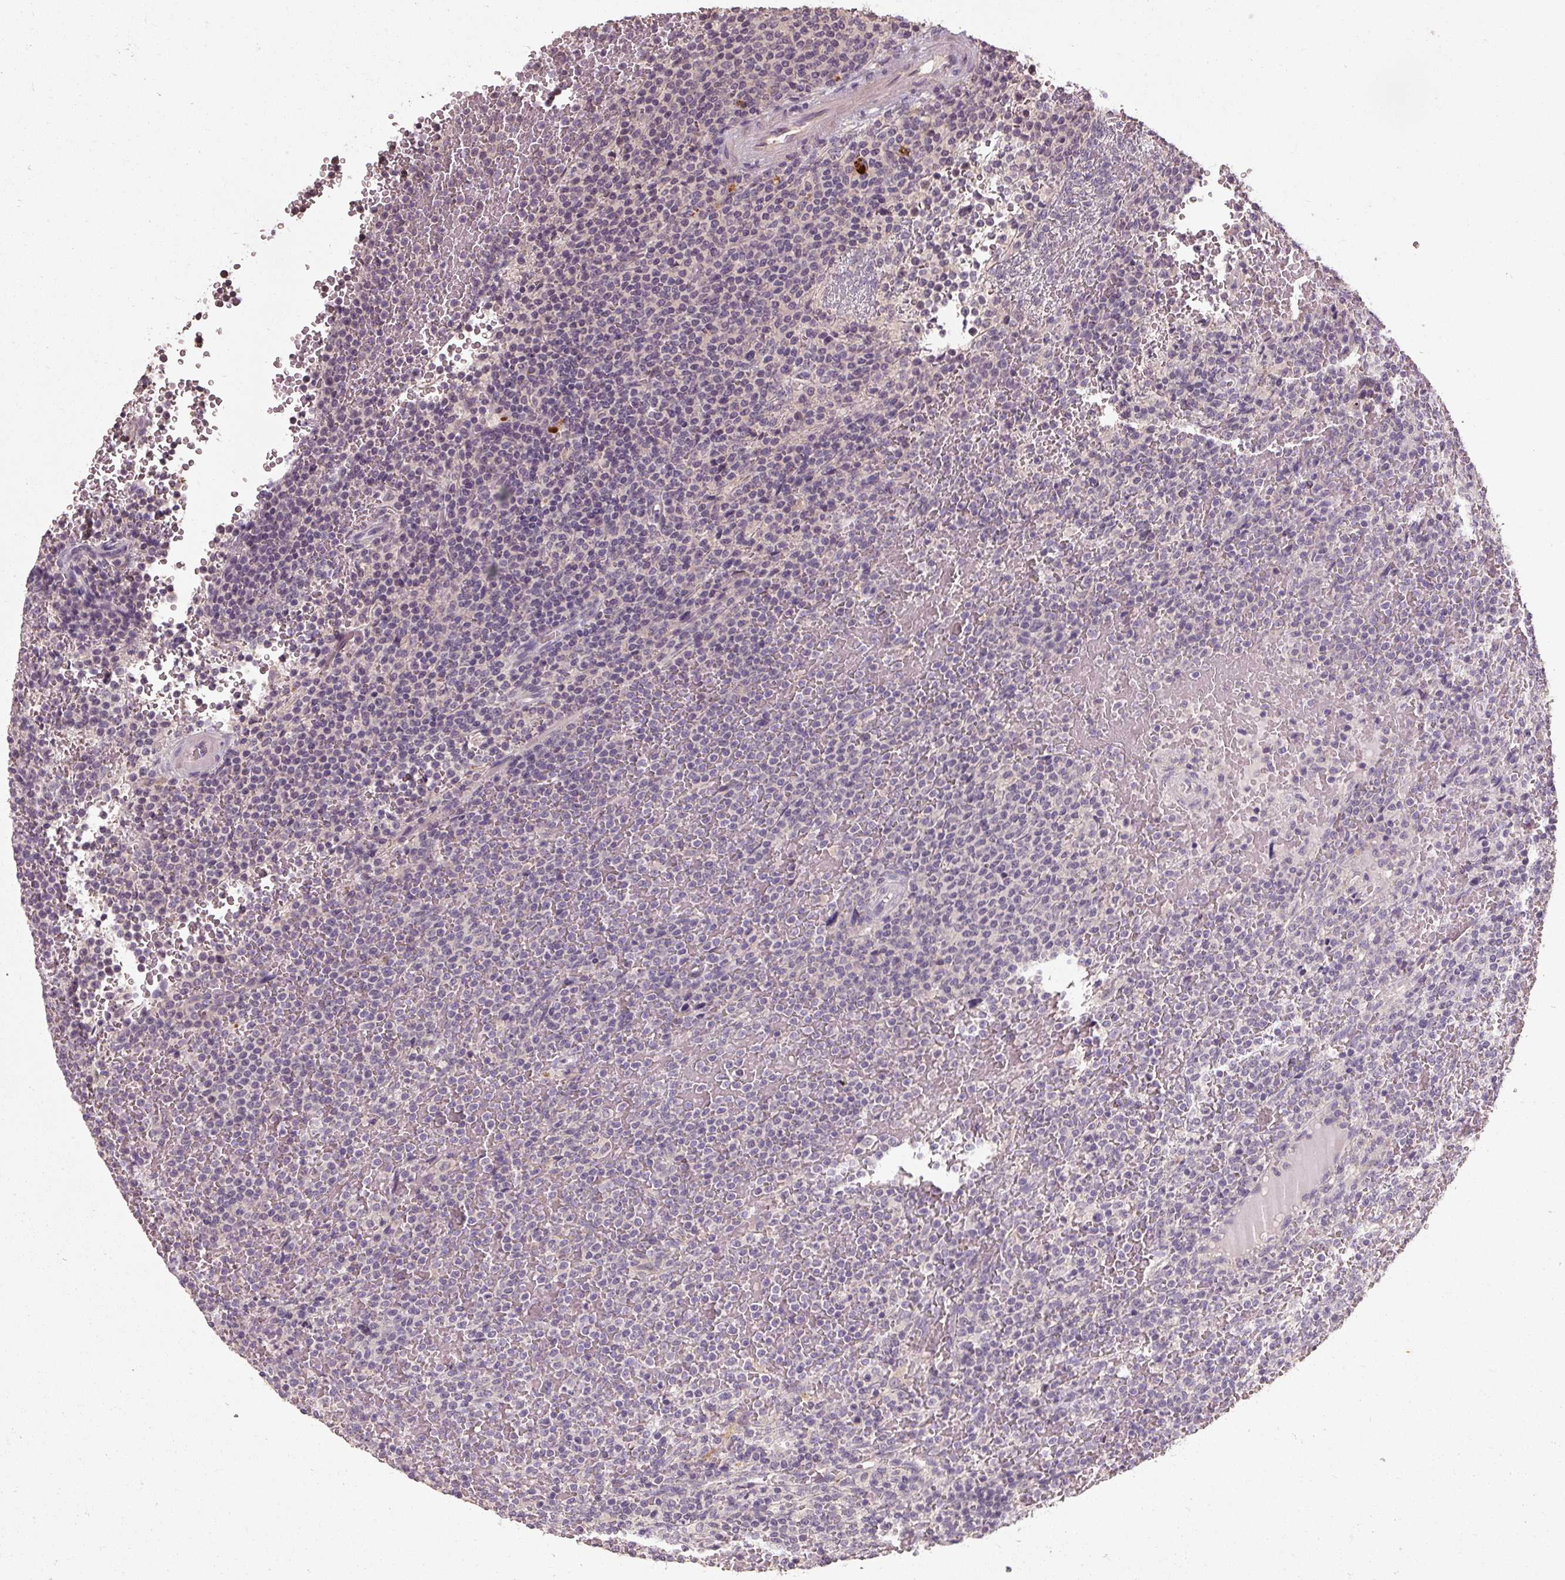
{"staining": {"intensity": "negative", "quantity": "none", "location": "none"}, "tissue": "lymphoma", "cell_type": "Tumor cells", "image_type": "cancer", "snomed": [{"axis": "morphology", "description": "Malignant lymphoma, non-Hodgkin's type, Low grade"}, {"axis": "topography", "description": "Spleen"}], "caption": "Malignant lymphoma, non-Hodgkin's type (low-grade) stained for a protein using IHC displays no staining tumor cells.", "gene": "CFAP65", "patient": {"sex": "male", "age": 60}}